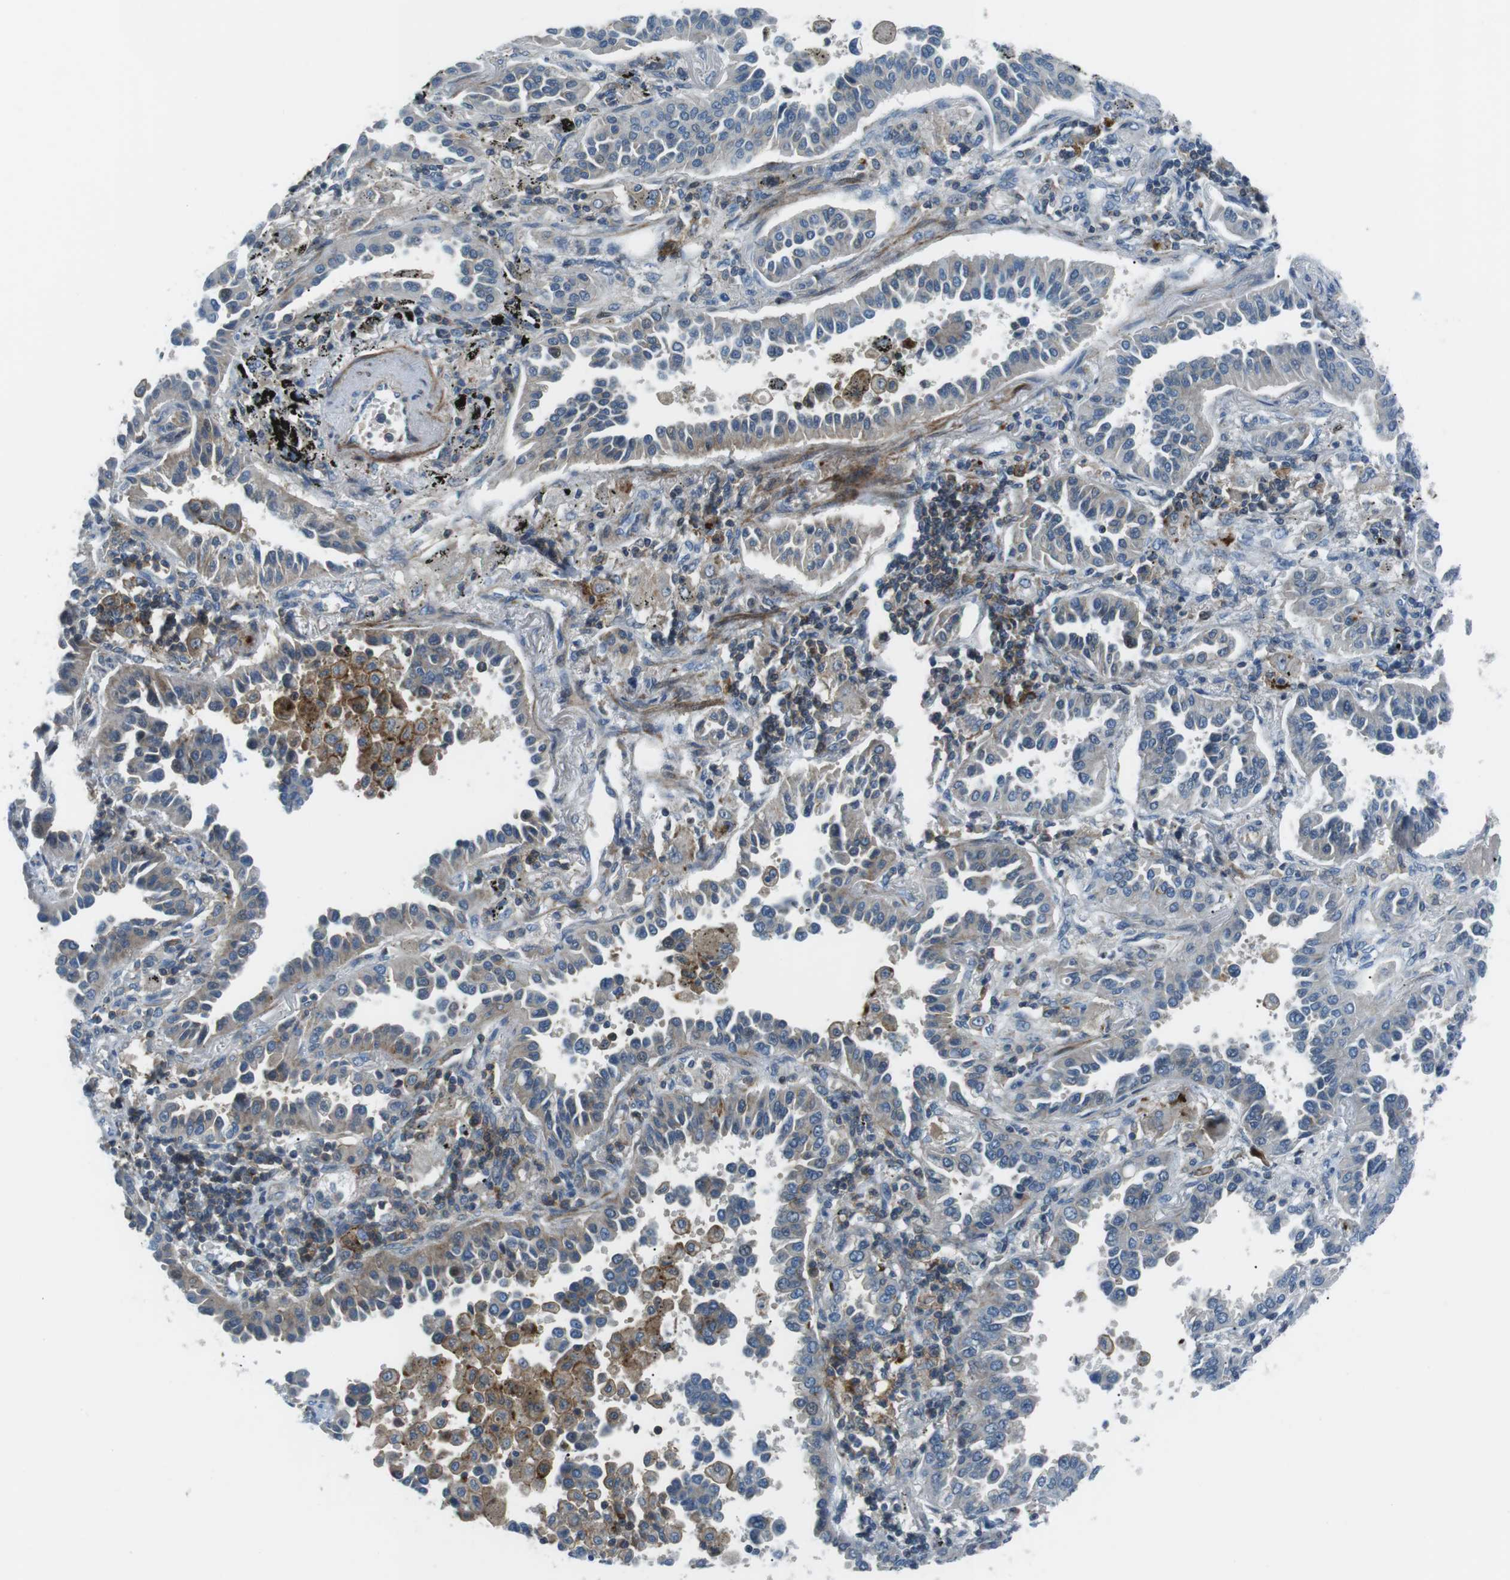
{"staining": {"intensity": "weak", "quantity": "<25%", "location": "cytoplasmic/membranous"}, "tissue": "lung cancer", "cell_type": "Tumor cells", "image_type": "cancer", "snomed": [{"axis": "morphology", "description": "Normal tissue, NOS"}, {"axis": "morphology", "description": "Adenocarcinoma, NOS"}, {"axis": "topography", "description": "Lung"}], "caption": "Tumor cells show no significant staining in adenocarcinoma (lung).", "gene": "ARVCF", "patient": {"sex": "male", "age": 59}}